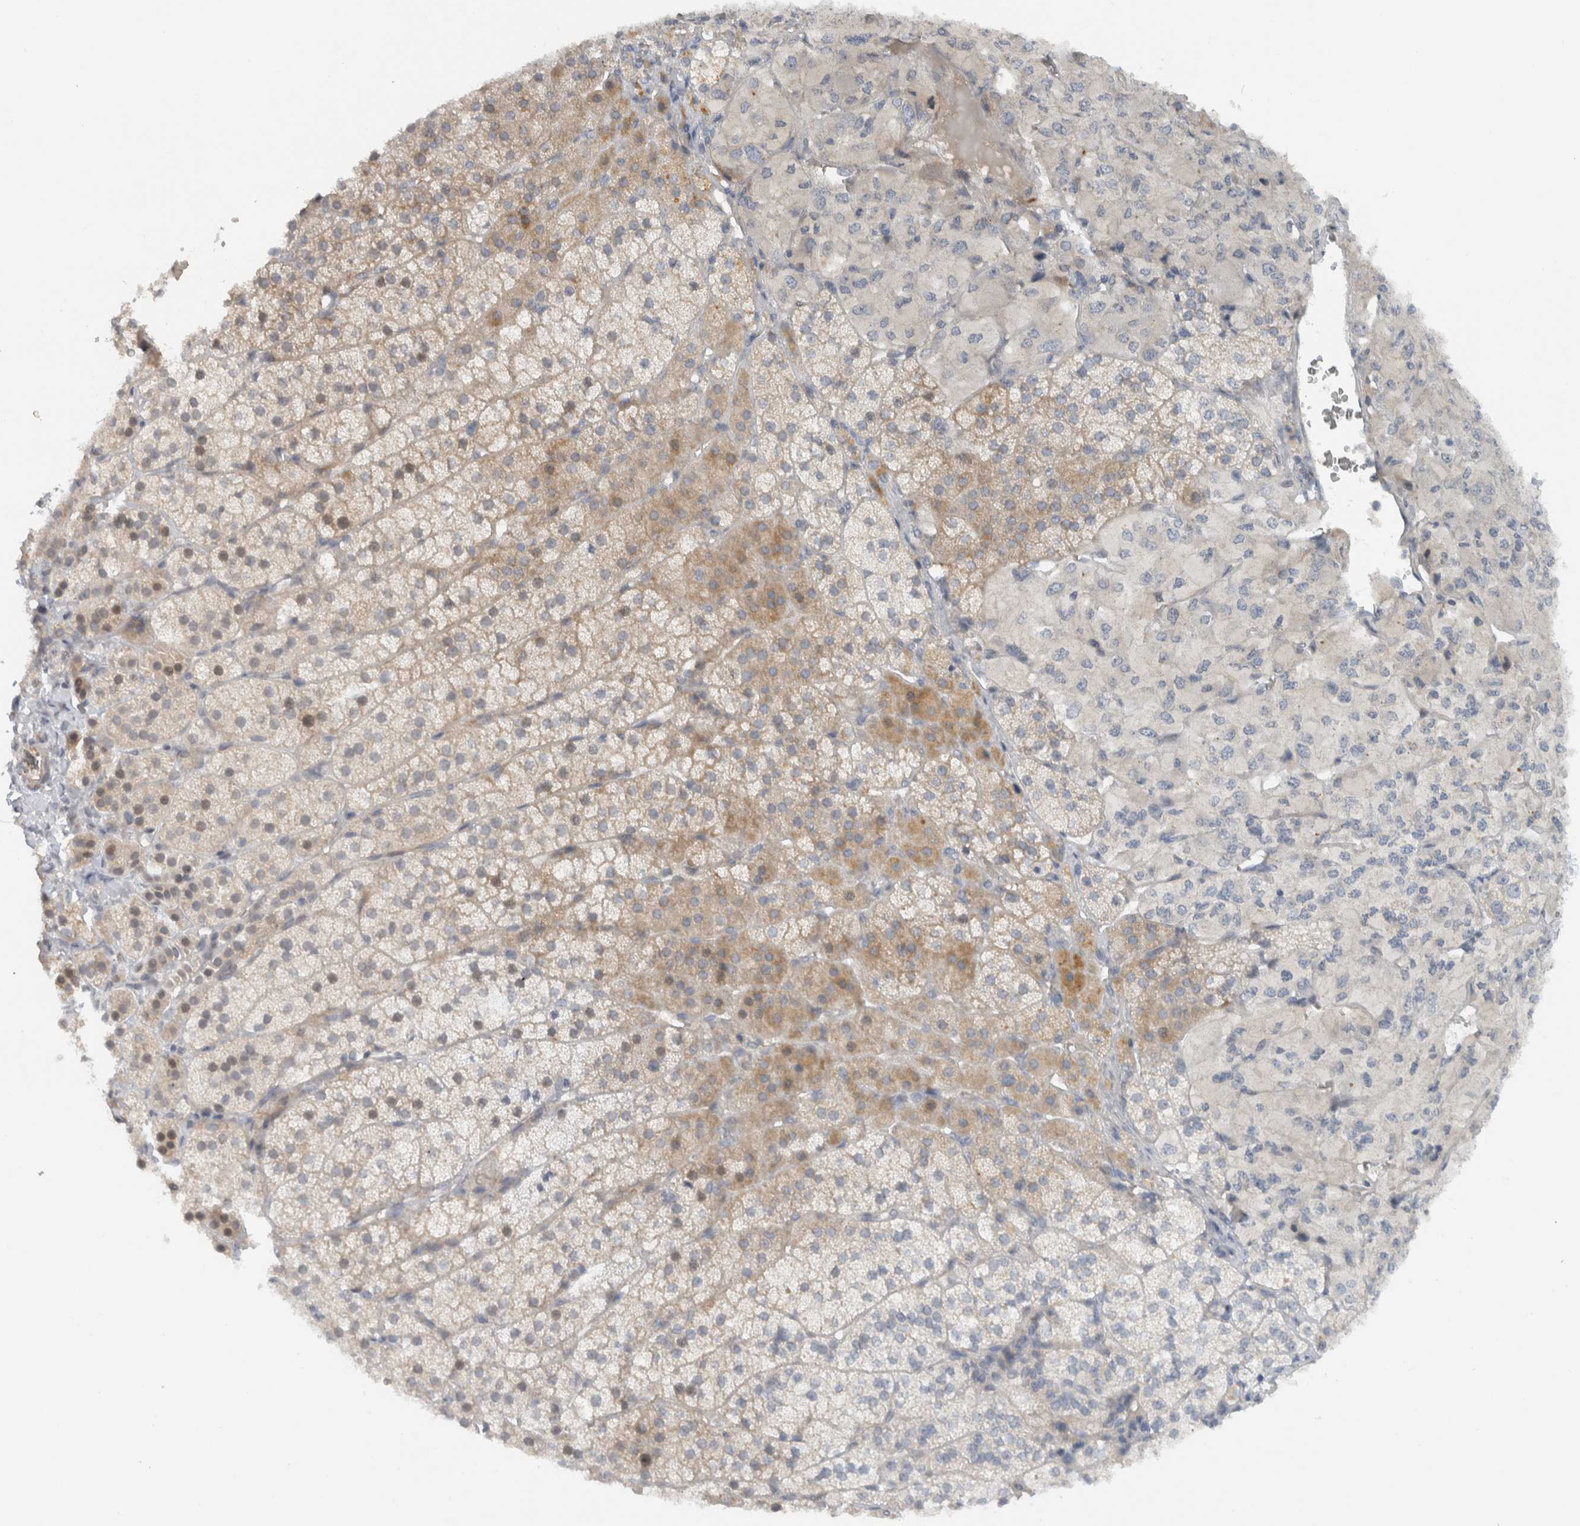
{"staining": {"intensity": "moderate", "quantity": "<25%", "location": "cytoplasmic/membranous"}, "tissue": "adrenal gland", "cell_type": "Glandular cells", "image_type": "normal", "snomed": [{"axis": "morphology", "description": "Normal tissue, NOS"}, {"axis": "topography", "description": "Adrenal gland"}], "caption": "Human adrenal gland stained for a protein (brown) demonstrates moderate cytoplasmic/membranous positive positivity in approximately <25% of glandular cells.", "gene": "ERCC6L2", "patient": {"sex": "female", "age": 44}}